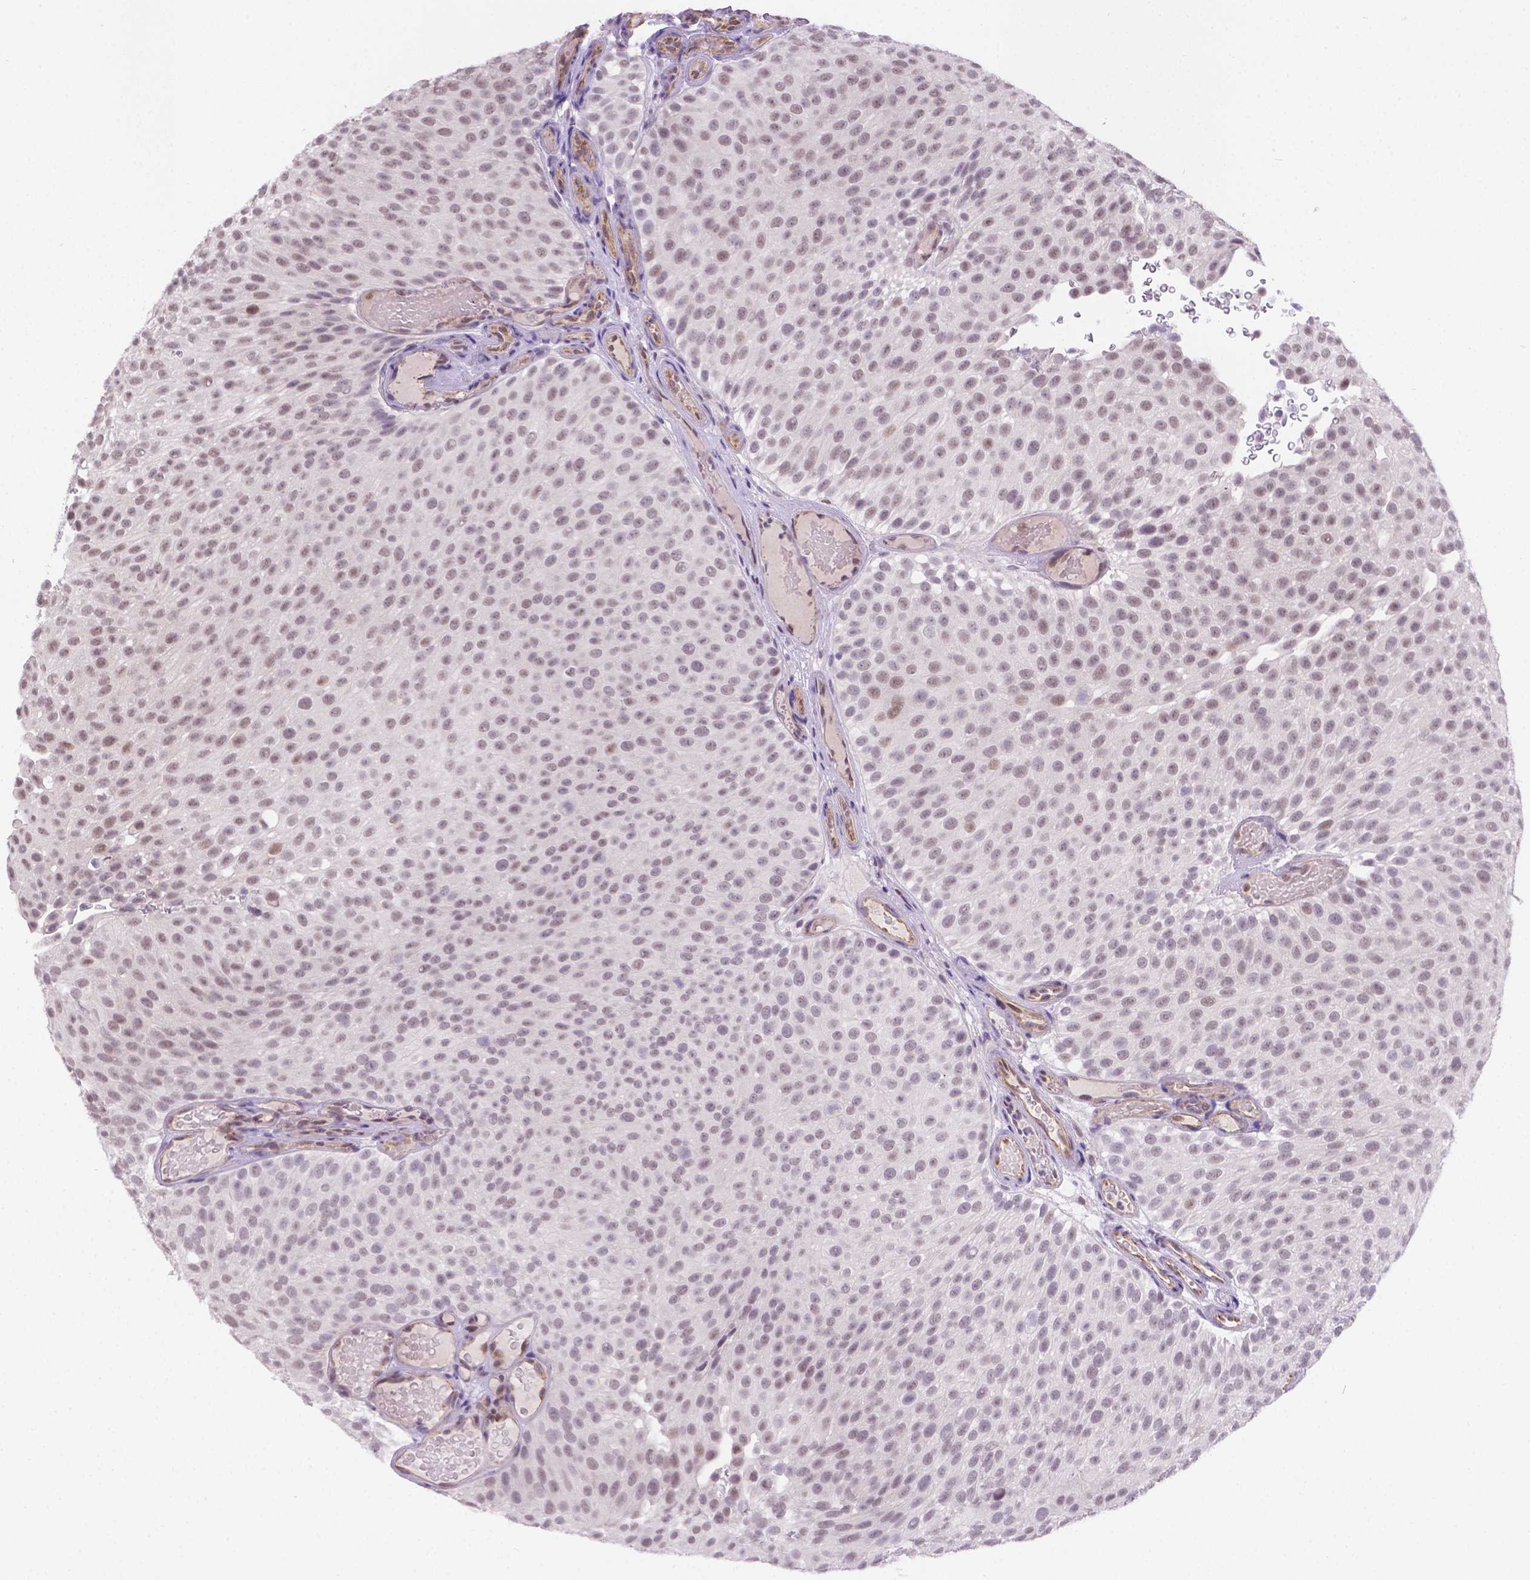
{"staining": {"intensity": "weak", "quantity": ">75%", "location": "cytoplasmic/membranous"}, "tissue": "urothelial cancer", "cell_type": "Tumor cells", "image_type": "cancer", "snomed": [{"axis": "morphology", "description": "Urothelial carcinoma, Low grade"}, {"axis": "topography", "description": "Urinary bladder"}], "caption": "Immunohistochemical staining of human low-grade urothelial carcinoma demonstrates weak cytoplasmic/membranous protein positivity in approximately >75% of tumor cells. The staining is performed using DAB brown chromogen to label protein expression. The nuclei are counter-stained blue using hematoxylin.", "gene": "NXPE2", "patient": {"sex": "male", "age": 78}}